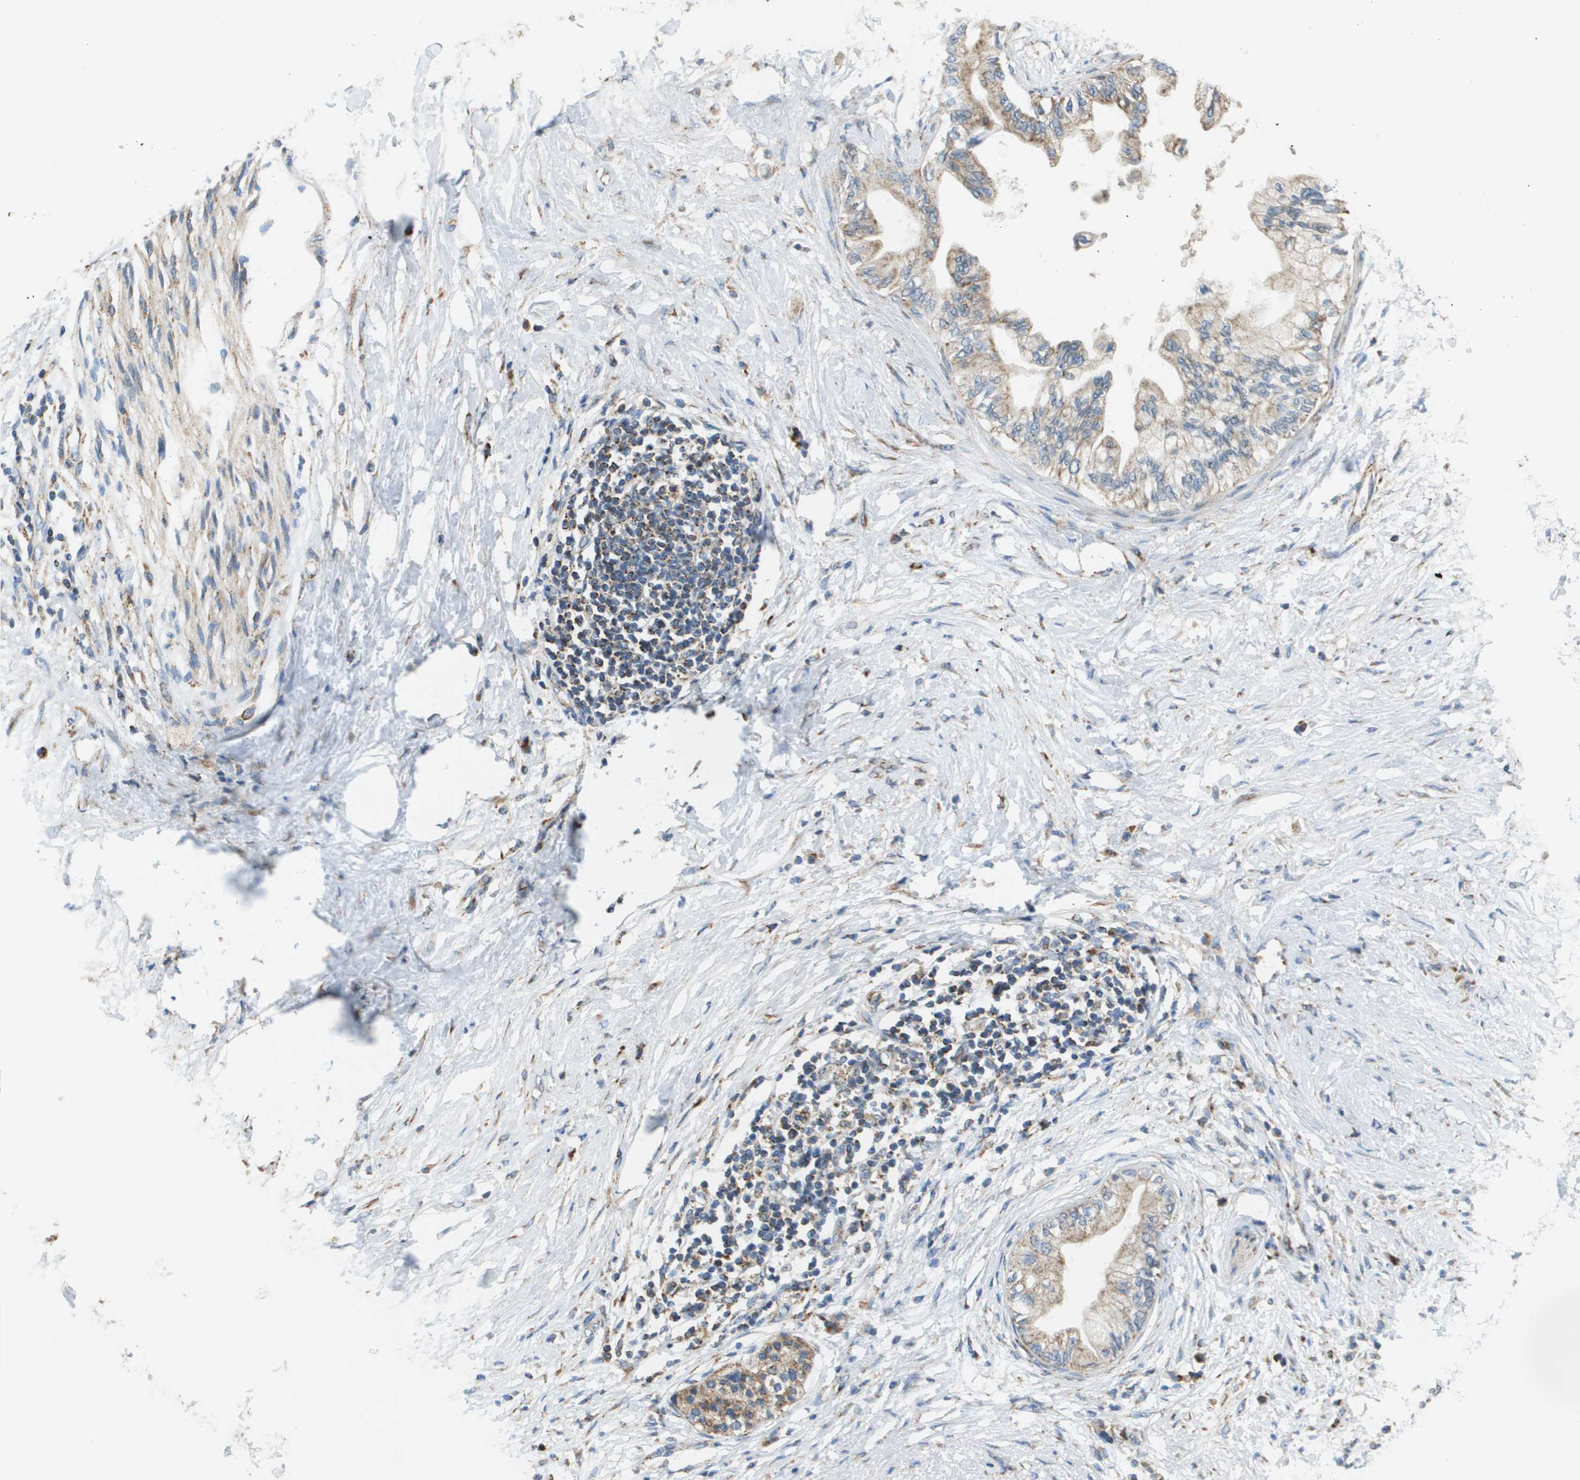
{"staining": {"intensity": "weak", "quantity": ">75%", "location": "cytoplasmic/membranous"}, "tissue": "pancreatic cancer", "cell_type": "Tumor cells", "image_type": "cancer", "snomed": [{"axis": "morphology", "description": "Normal tissue, NOS"}, {"axis": "morphology", "description": "Adenocarcinoma, NOS"}, {"axis": "topography", "description": "Pancreas"}, {"axis": "topography", "description": "Duodenum"}], "caption": "Human pancreatic cancer stained with a brown dye reveals weak cytoplasmic/membranous positive staining in approximately >75% of tumor cells.", "gene": "NRK", "patient": {"sex": "female", "age": 60}}